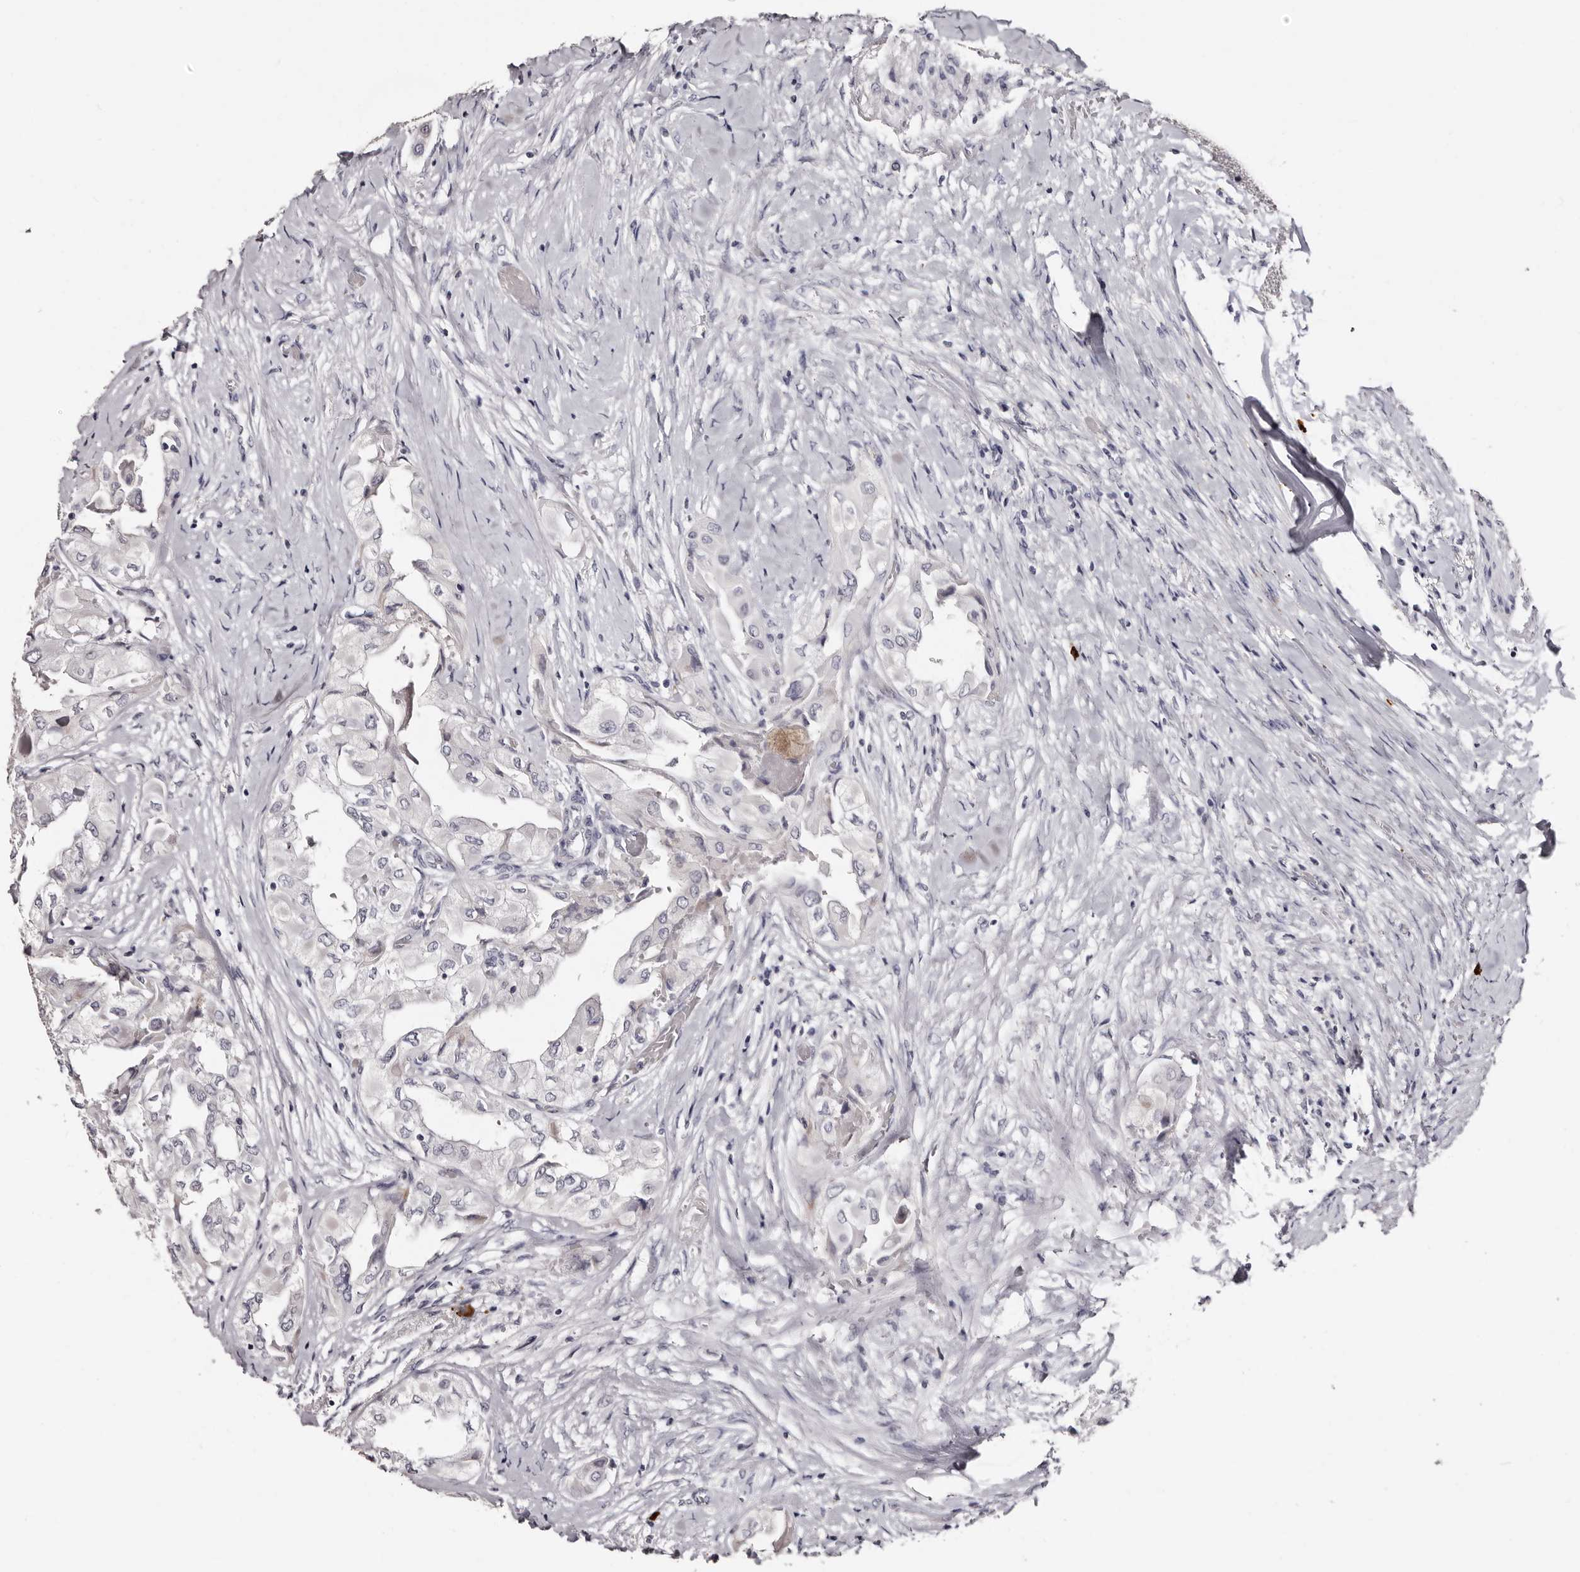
{"staining": {"intensity": "negative", "quantity": "none", "location": "none"}, "tissue": "thyroid cancer", "cell_type": "Tumor cells", "image_type": "cancer", "snomed": [{"axis": "morphology", "description": "Papillary adenocarcinoma, NOS"}, {"axis": "topography", "description": "Thyroid gland"}], "caption": "Photomicrograph shows no significant protein staining in tumor cells of papillary adenocarcinoma (thyroid).", "gene": "TBC1D22B", "patient": {"sex": "female", "age": 59}}